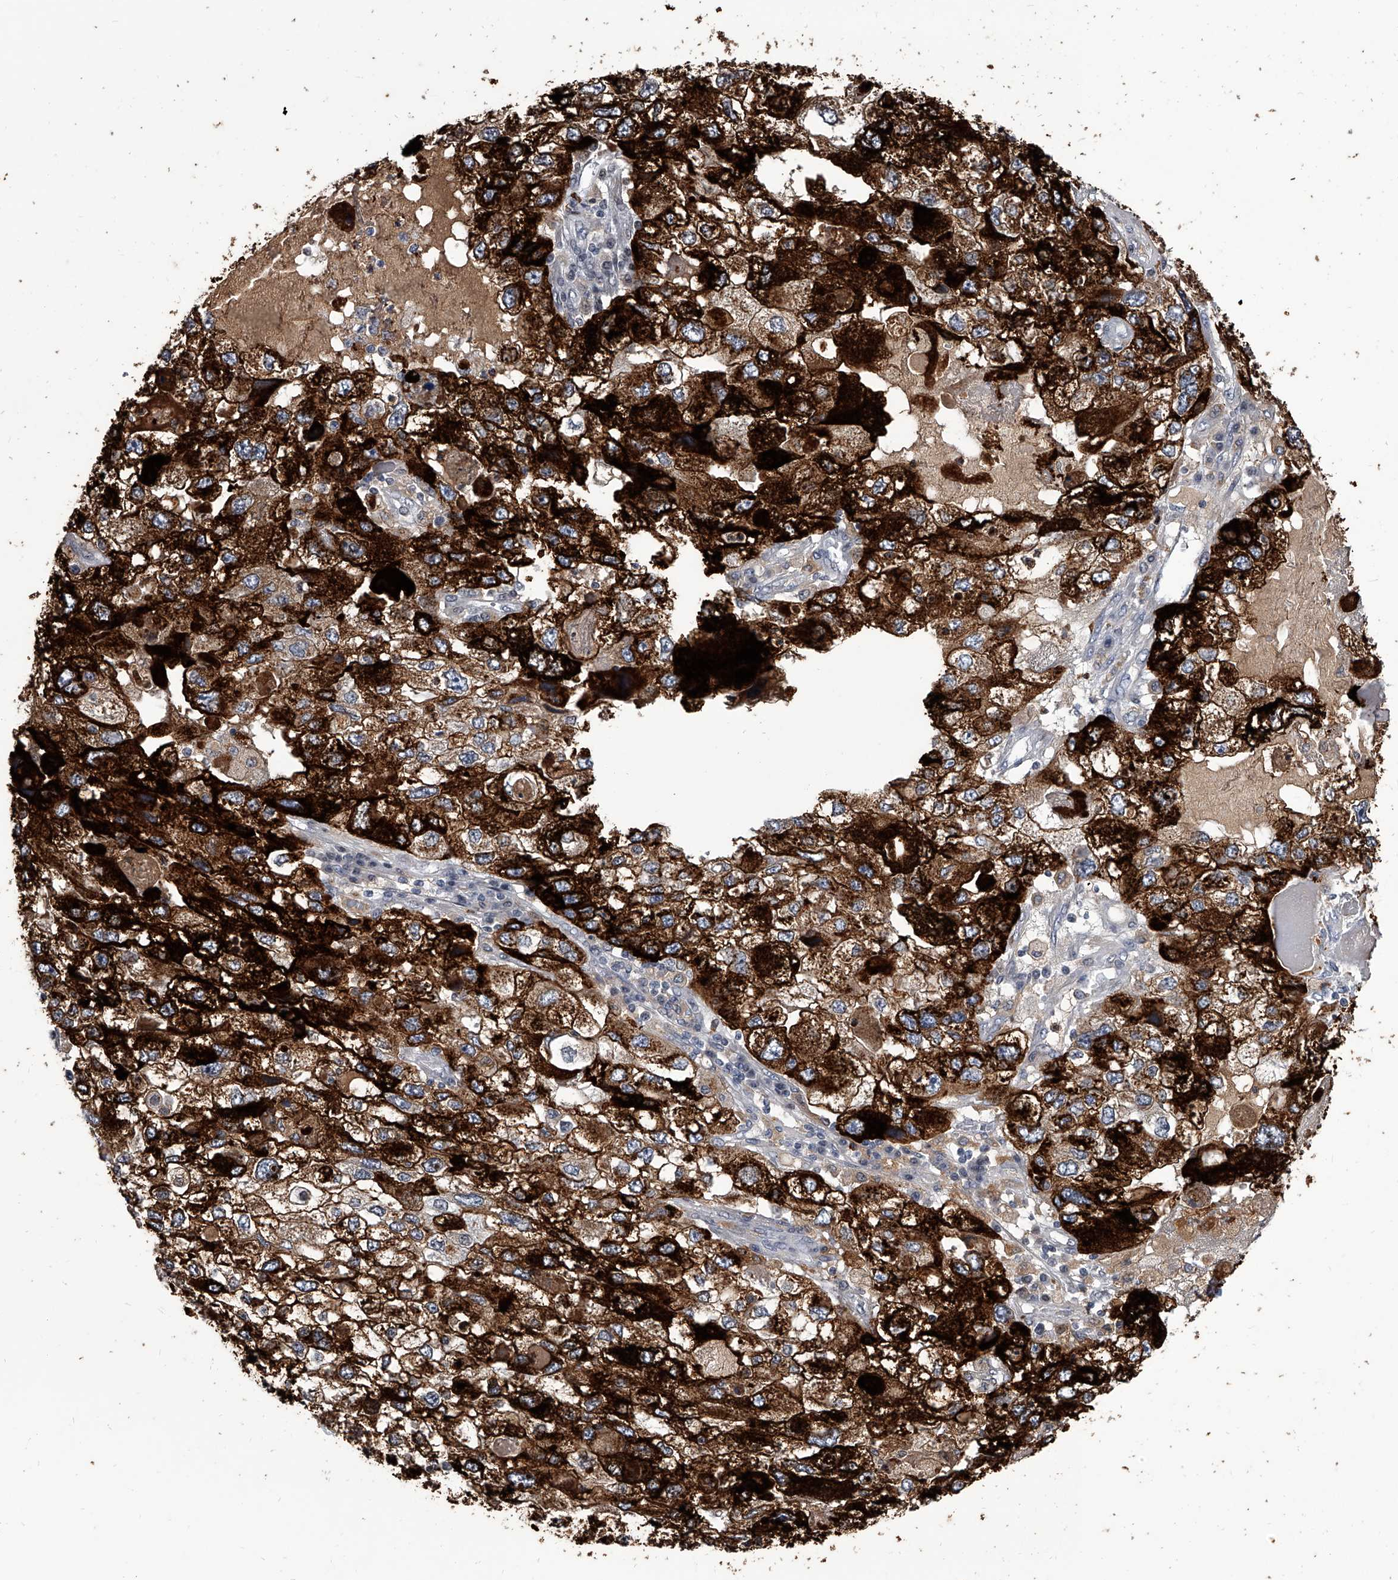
{"staining": {"intensity": "strong", "quantity": ">75%", "location": "cytoplasmic/membranous"}, "tissue": "endometrial cancer", "cell_type": "Tumor cells", "image_type": "cancer", "snomed": [{"axis": "morphology", "description": "Adenocarcinoma, NOS"}, {"axis": "topography", "description": "Endometrium"}], "caption": "IHC histopathology image of human endometrial cancer stained for a protein (brown), which demonstrates high levels of strong cytoplasmic/membranous positivity in approximately >75% of tumor cells.", "gene": "SPP1", "patient": {"sex": "female", "age": 49}}